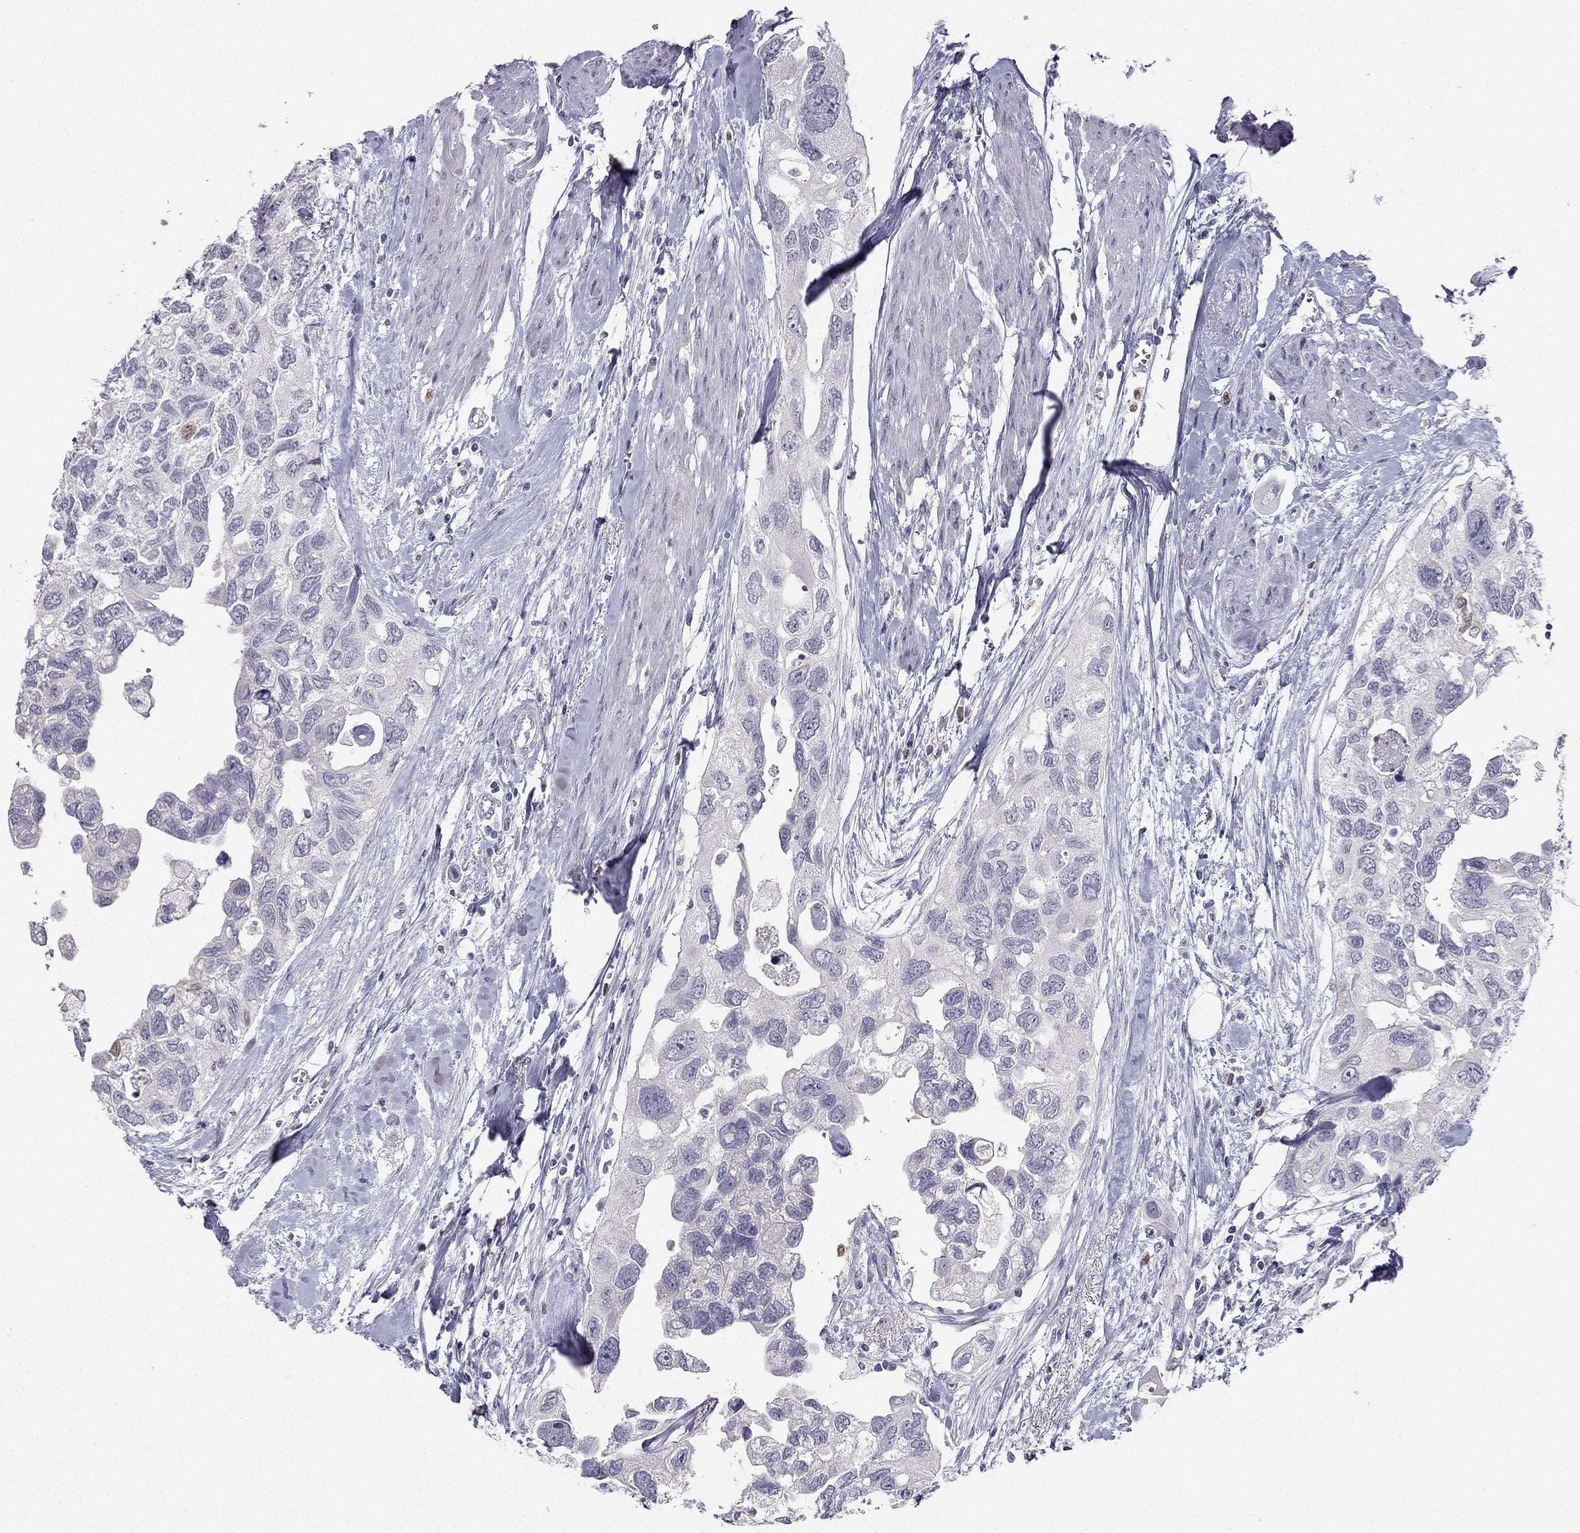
{"staining": {"intensity": "negative", "quantity": "none", "location": "none"}, "tissue": "urothelial cancer", "cell_type": "Tumor cells", "image_type": "cancer", "snomed": [{"axis": "morphology", "description": "Urothelial carcinoma, High grade"}, {"axis": "topography", "description": "Urinary bladder"}], "caption": "Human urothelial cancer stained for a protein using immunohistochemistry reveals no staining in tumor cells.", "gene": "CALB2", "patient": {"sex": "male", "age": 59}}